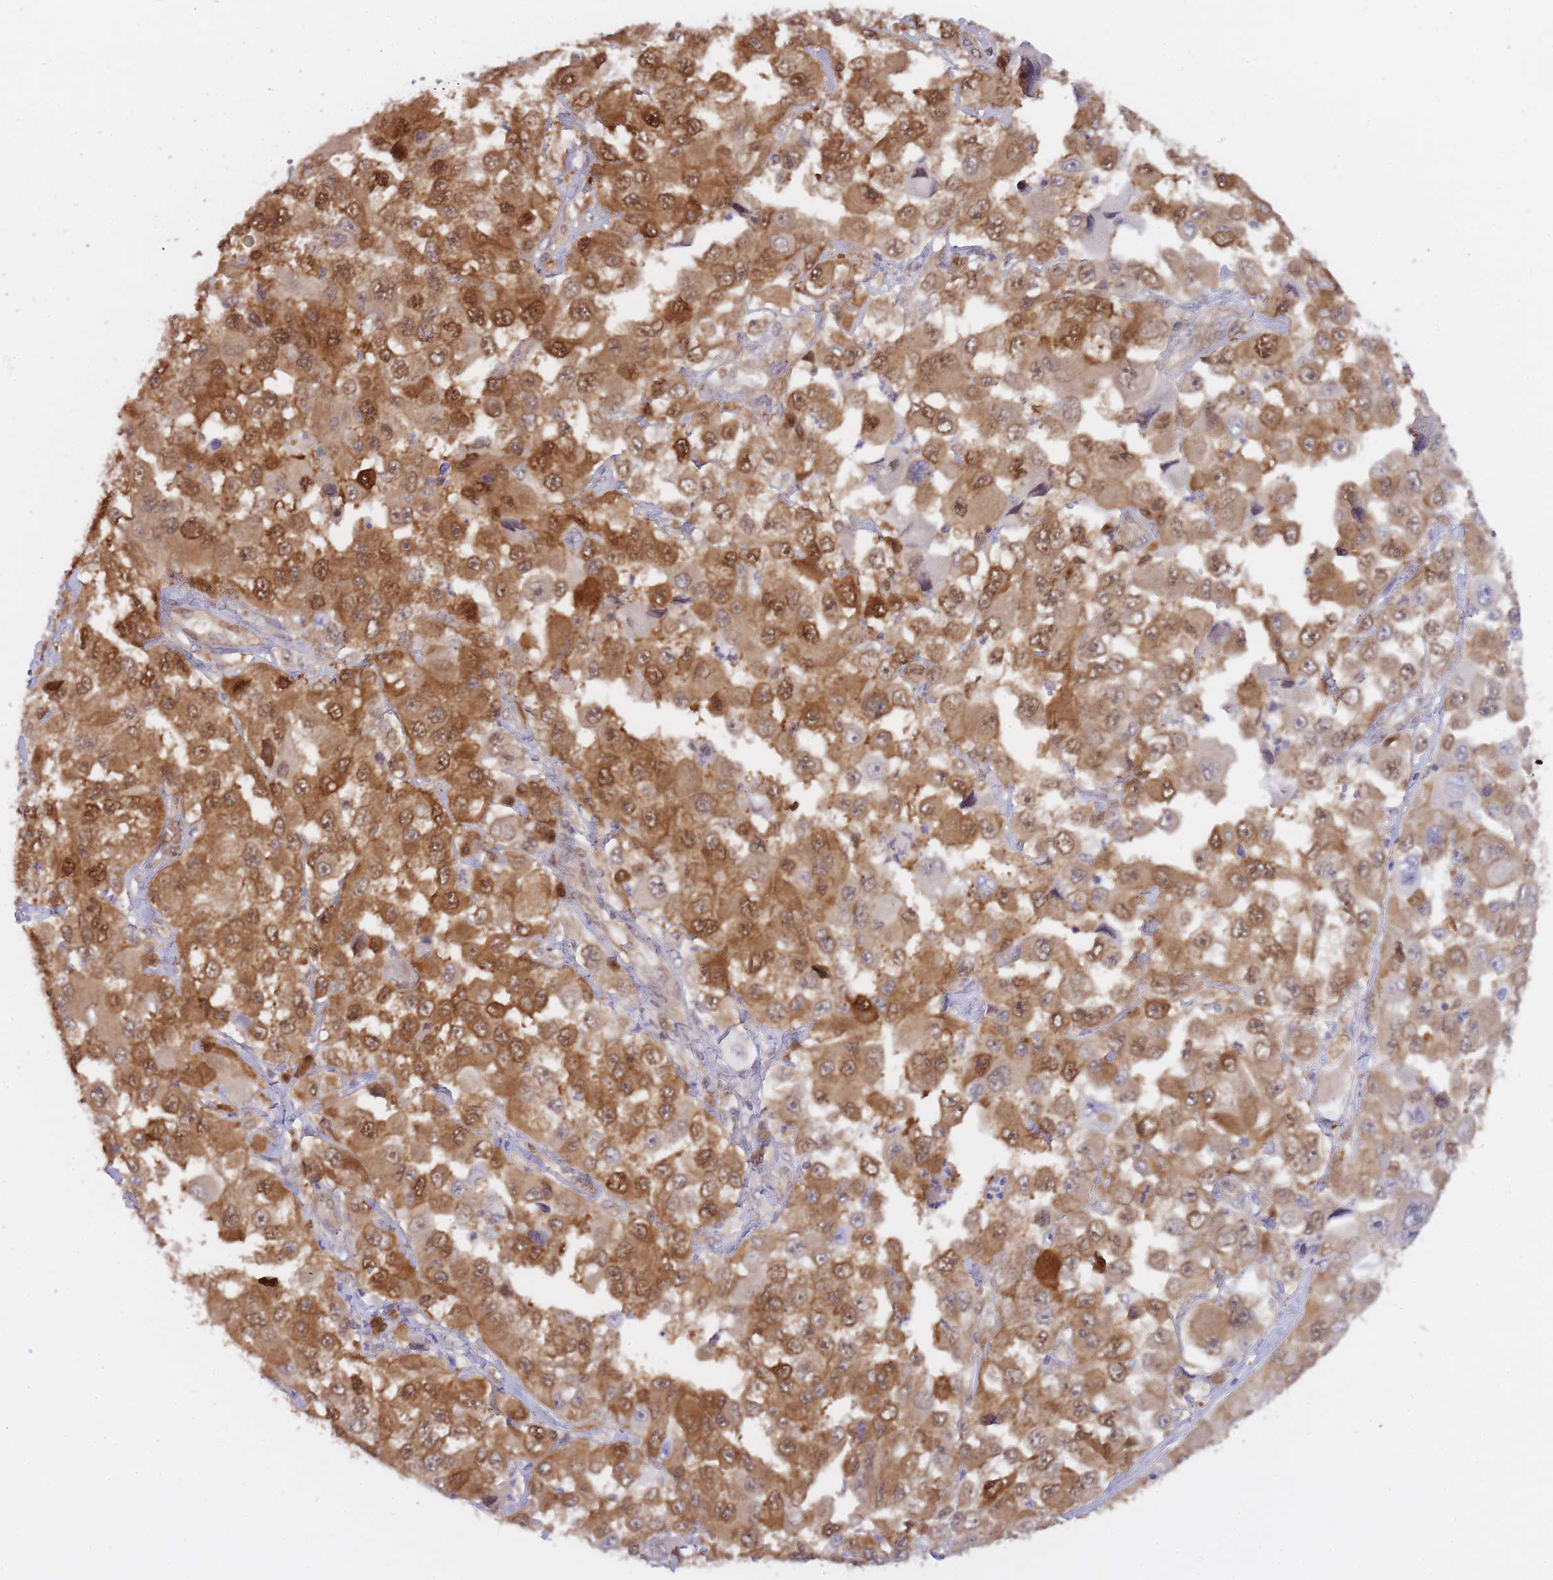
{"staining": {"intensity": "moderate", "quantity": ">75%", "location": "cytoplasmic/membranous,nuclear"}, "tissue": "melanoma", "cell_type": "Tumor cells", "image_type": "cancer", "snomed": [{"axis": "morphology", "description": "Malignant melanoma, Metastatic site"}, {"axis": "topography", "description": "Lymph node"}], "caption": "Melanoma was stained to show a protein in brown. There is medium levels of moderate cytoplasmic/membranous and nuclear staining in approximately >75% of tumor cells.", "gene": "NSFL1C", "patient": {"sex": "male", "age": 62}}